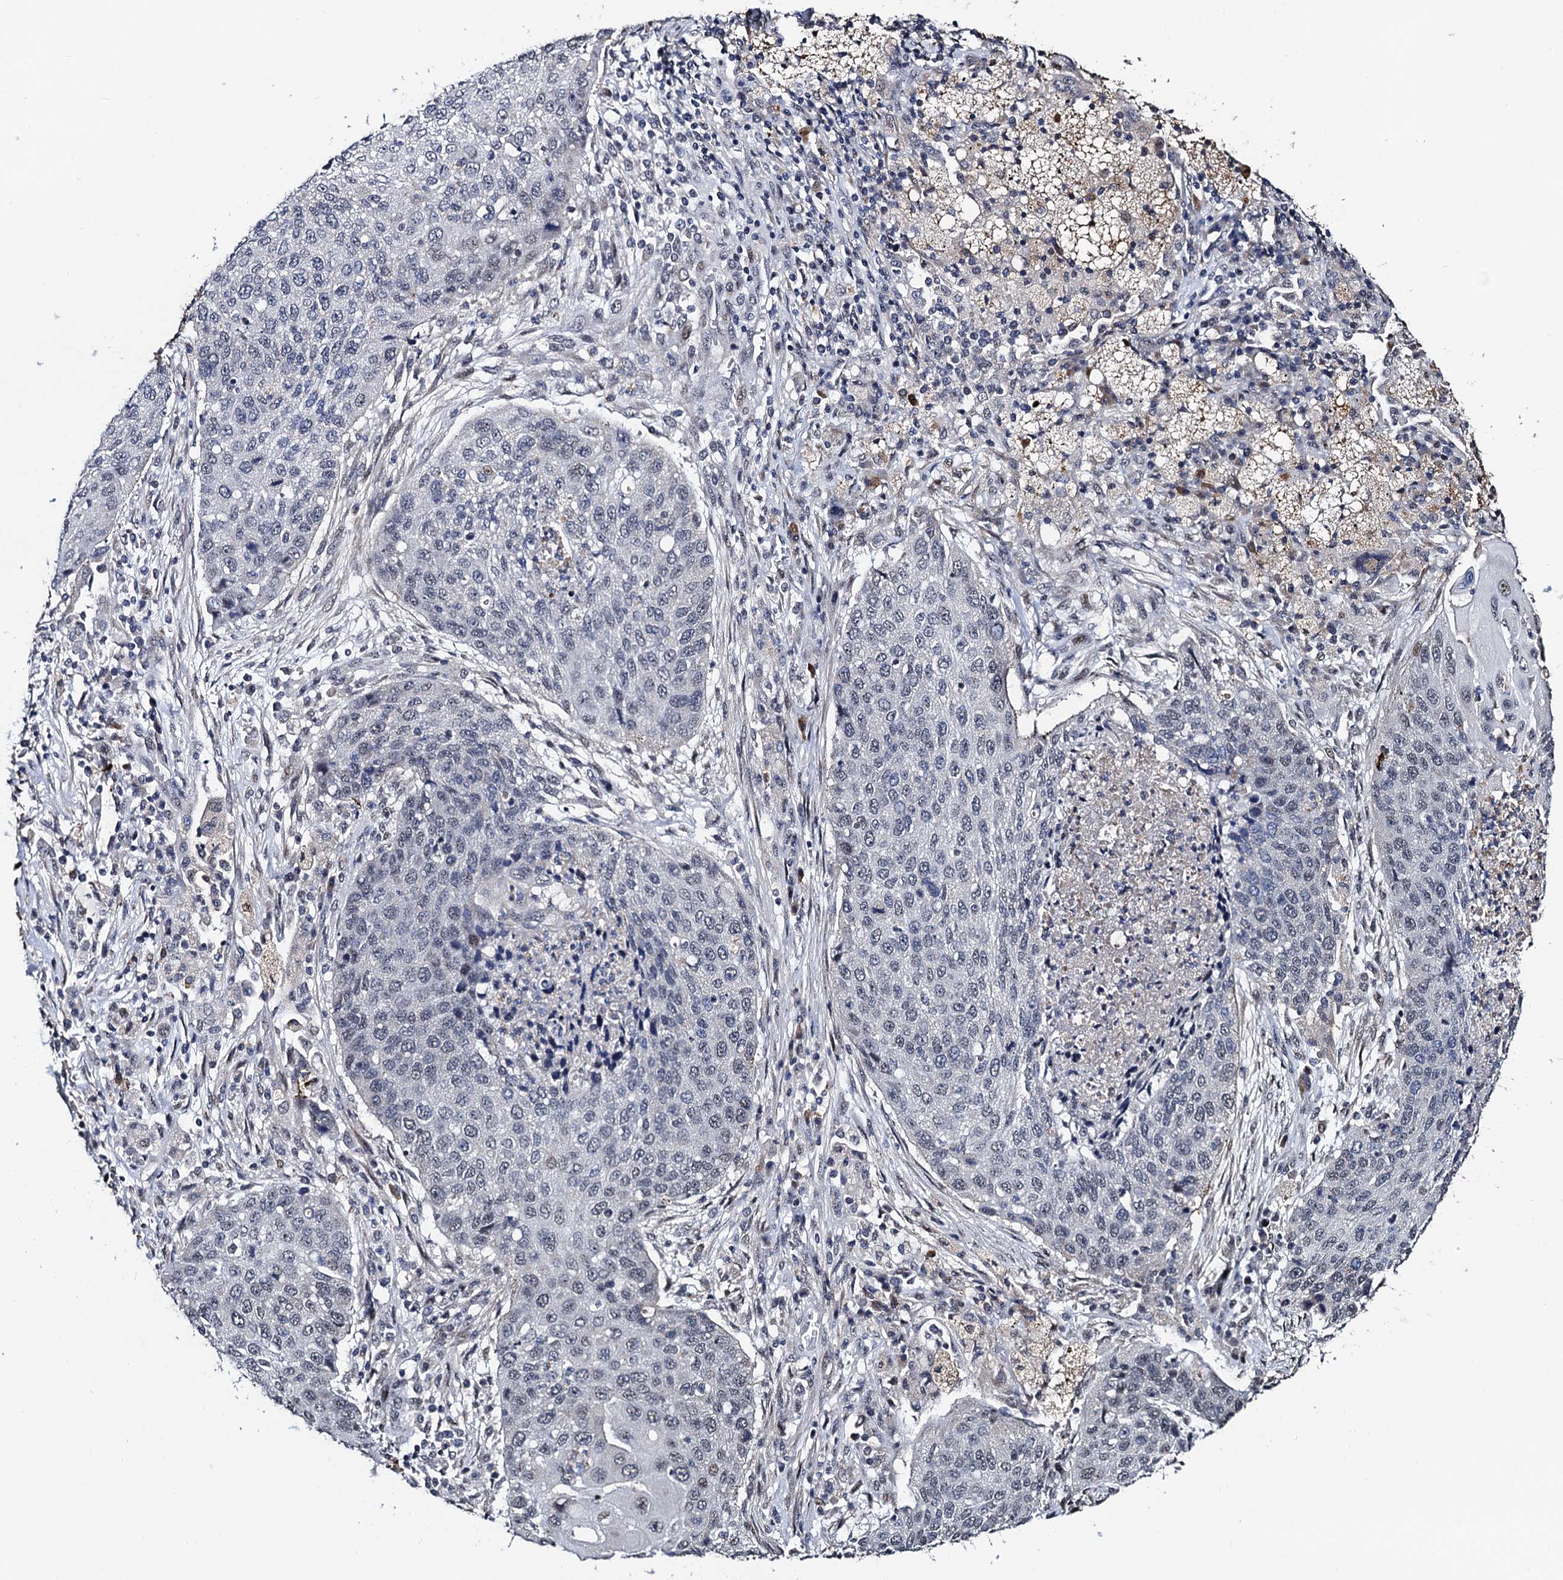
{"staining": {"intensity": "negative", "quantity": "none", "location": "none"}, "tissue": "lung cancer", "cell_type": "Tumor cells", "image_type": "cancer", "snomed": [{"axis": "morphology", "description": "Squamous cell carcinoma, NOS"}, {"axis": "topography", "description": "Lung"}], "caption": "IHC photomicrograph of human lung squamous cell carcinoma stained for a protein (brown), which exhibits no positivity in tumor cells. (DAB (3,3'-diaminobenzidine) immunohistochemistry (IHC) with hematoxylin counter stain).", "gene": "FAM222A", "patient": {"sex": "female", "age": 63}}